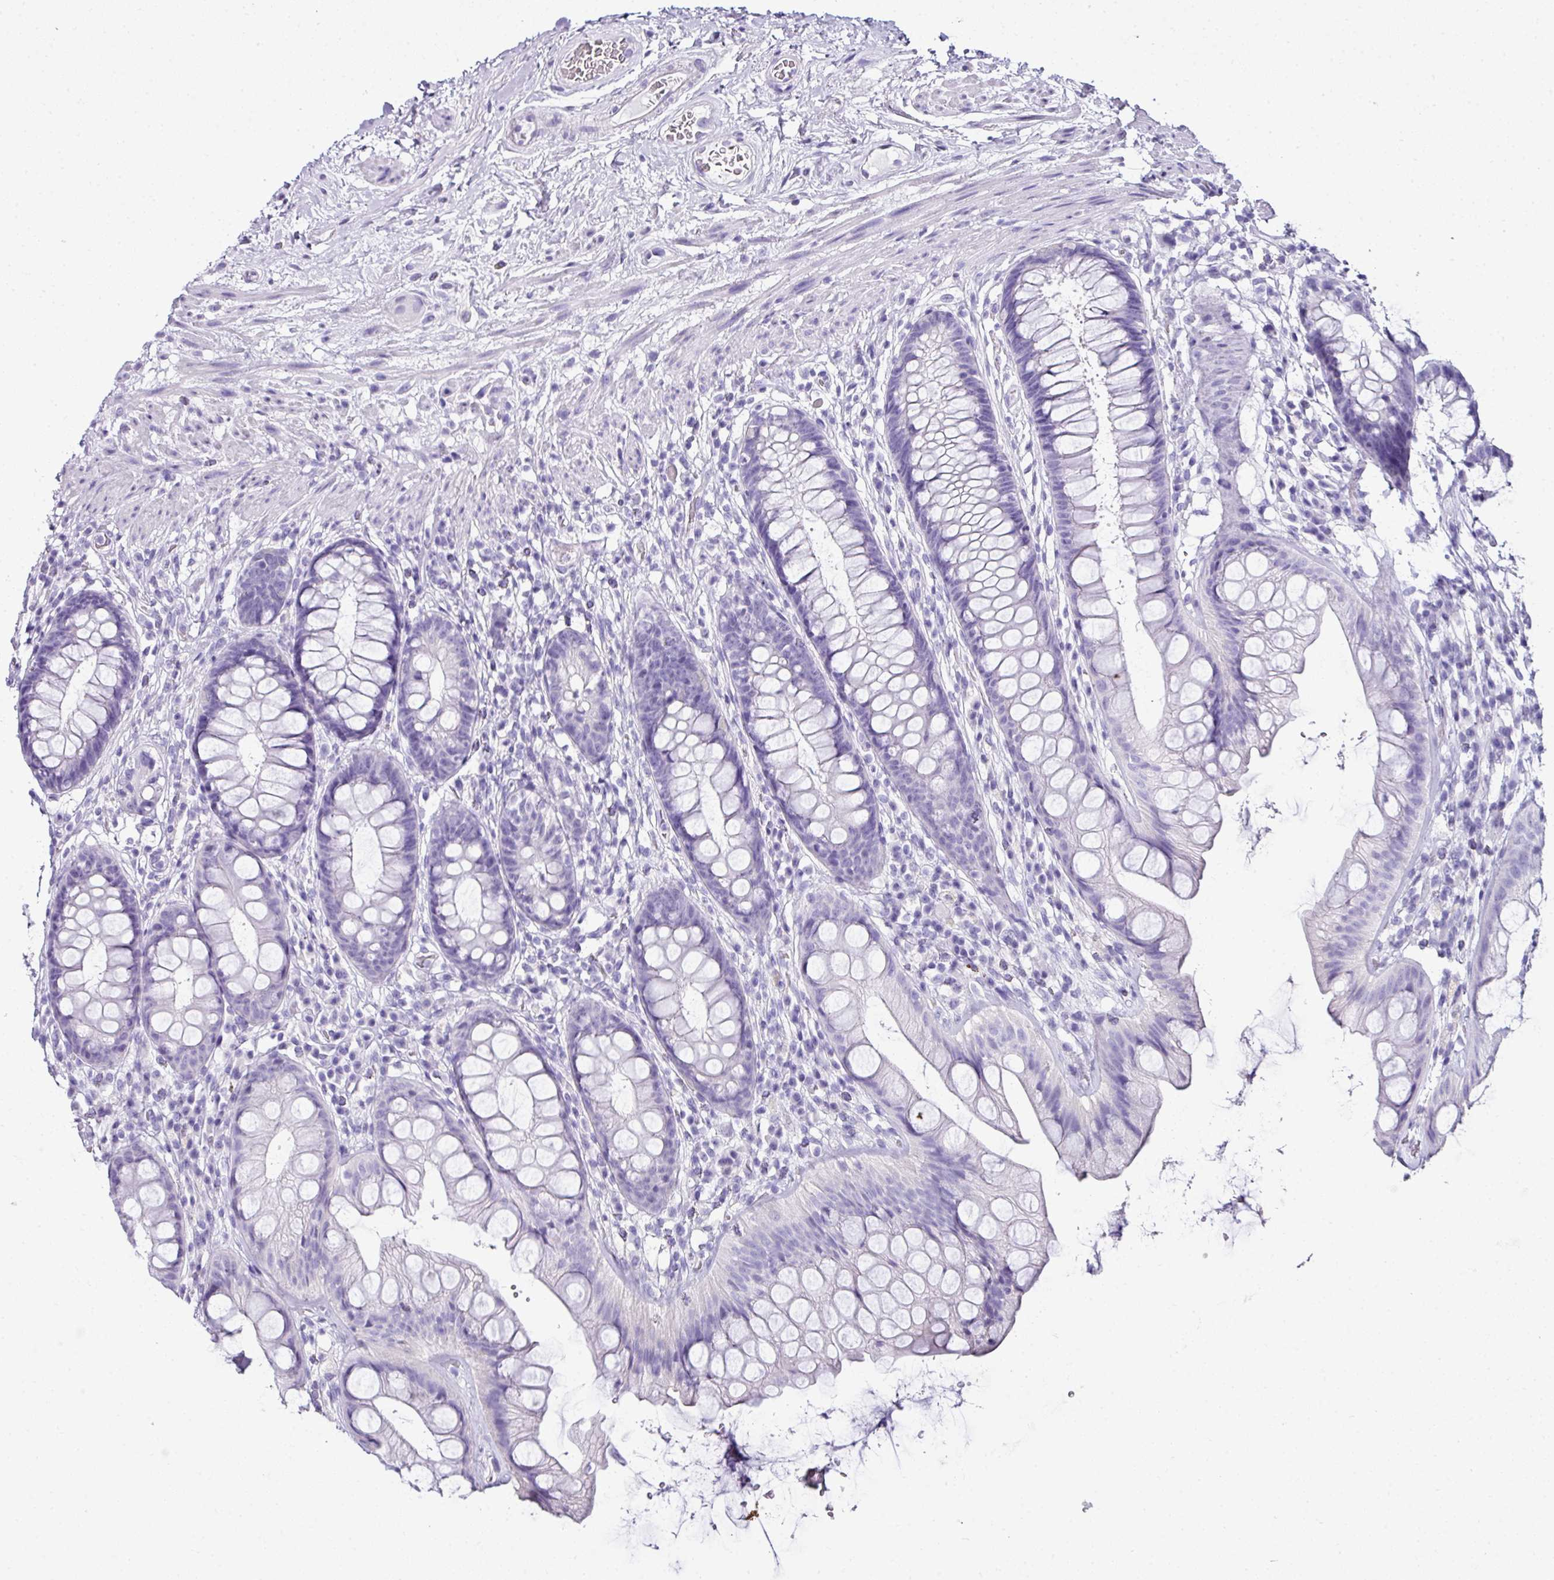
{"staining": {"intensity": "negative", "quantity": "none", "location": "none"}, "tissue": "rectum", "cell_type": "Glandular cells", "image_type": "normal", "snomed": [{"axis": "morphology", "description": "Normal tissue, NOS"}, {"axis": "topography", "description": "Rectum"}], "caption": "DAB immunohistochemical staining of normal human rectum demonstrates no significant staining in glandular cells.", "gene": "NAPSA", "patient": {"sex": "male", "age": 74}}